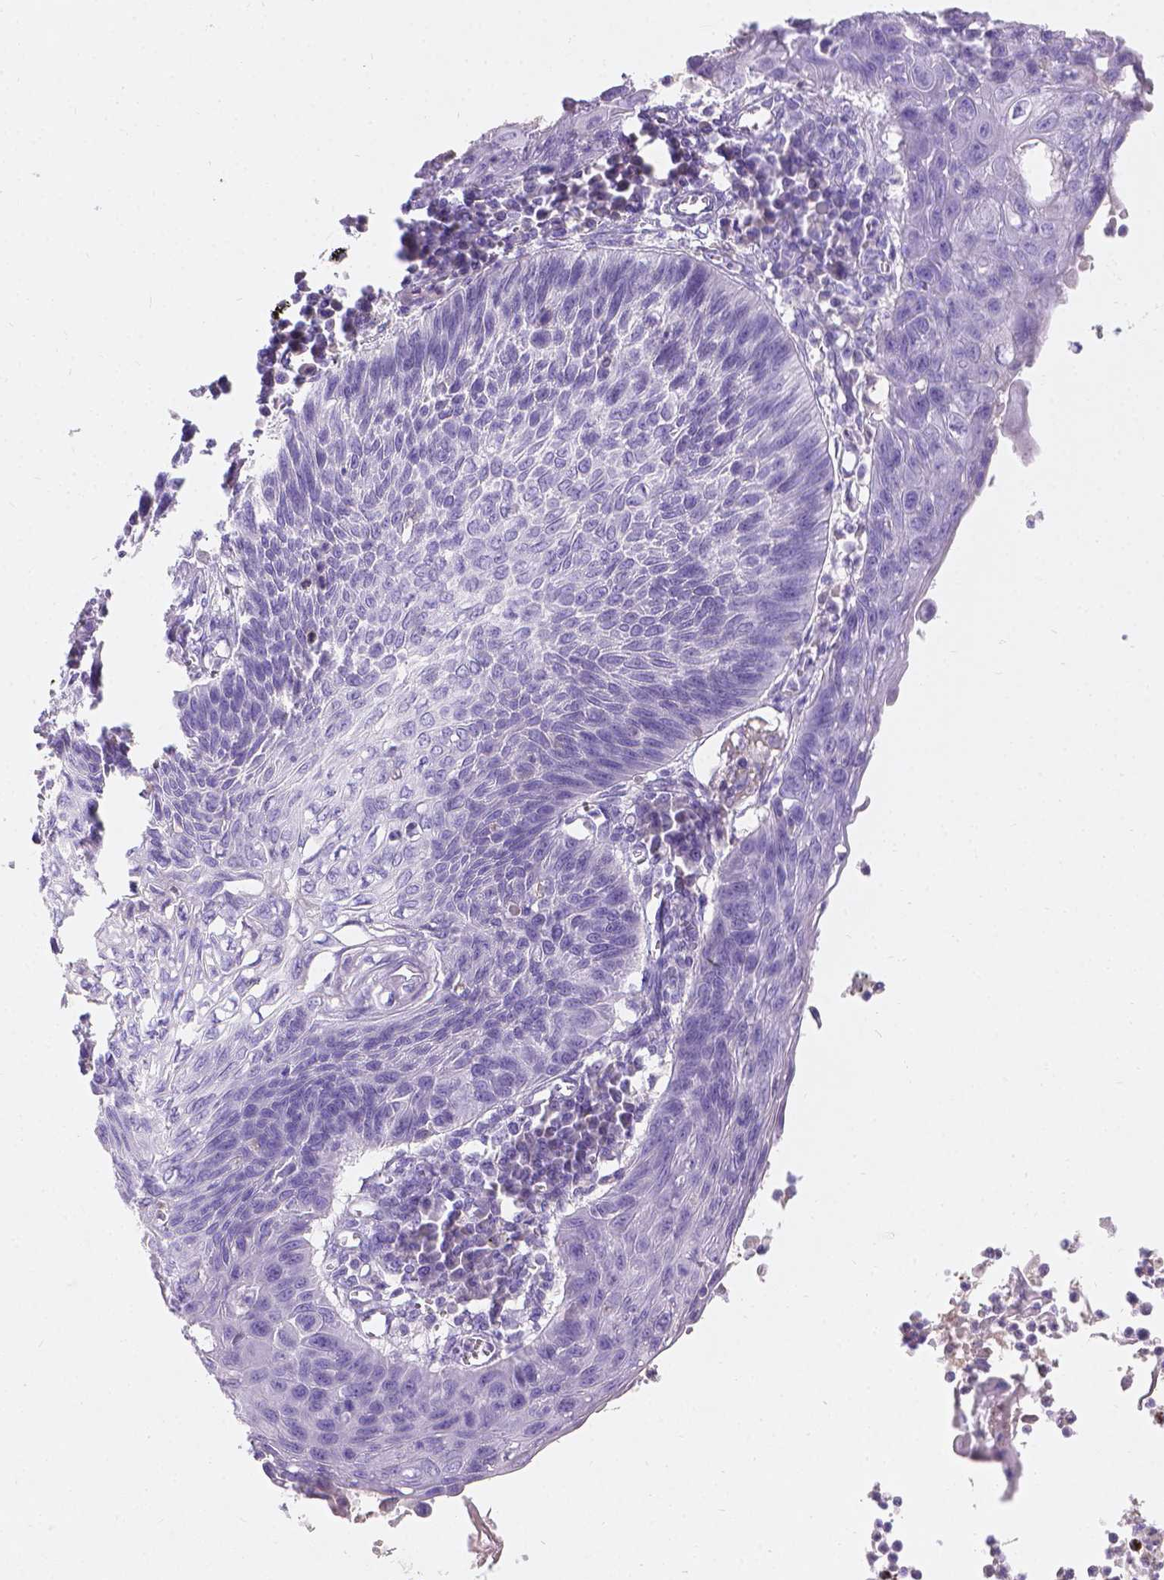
{"staining": {"intensity": "negative", "quantity": "none", "location": "none"}, "tissue": "lung cancer", "cell_type": "Tumor cells", "image_type": "cancer", "snomed": [{"axis": "morphology", "description": "Squamous cell carcinoma, NOS"}, {"axis": "topography", "description": "Lung"}], "caption": "High magnification brightfield microscopy of lung cancer stained with DAB (brown) and counterstained with hematoxylin (blue): tumor cells show no significant positivity. The staining is performed using DAB (3,3'-diaminobenzidine) brown chromogen with nuclei counter-stained in using hematoxylin.", "gene": "GAL3ST2", "patient": {"sex": "male", "age": 78}}